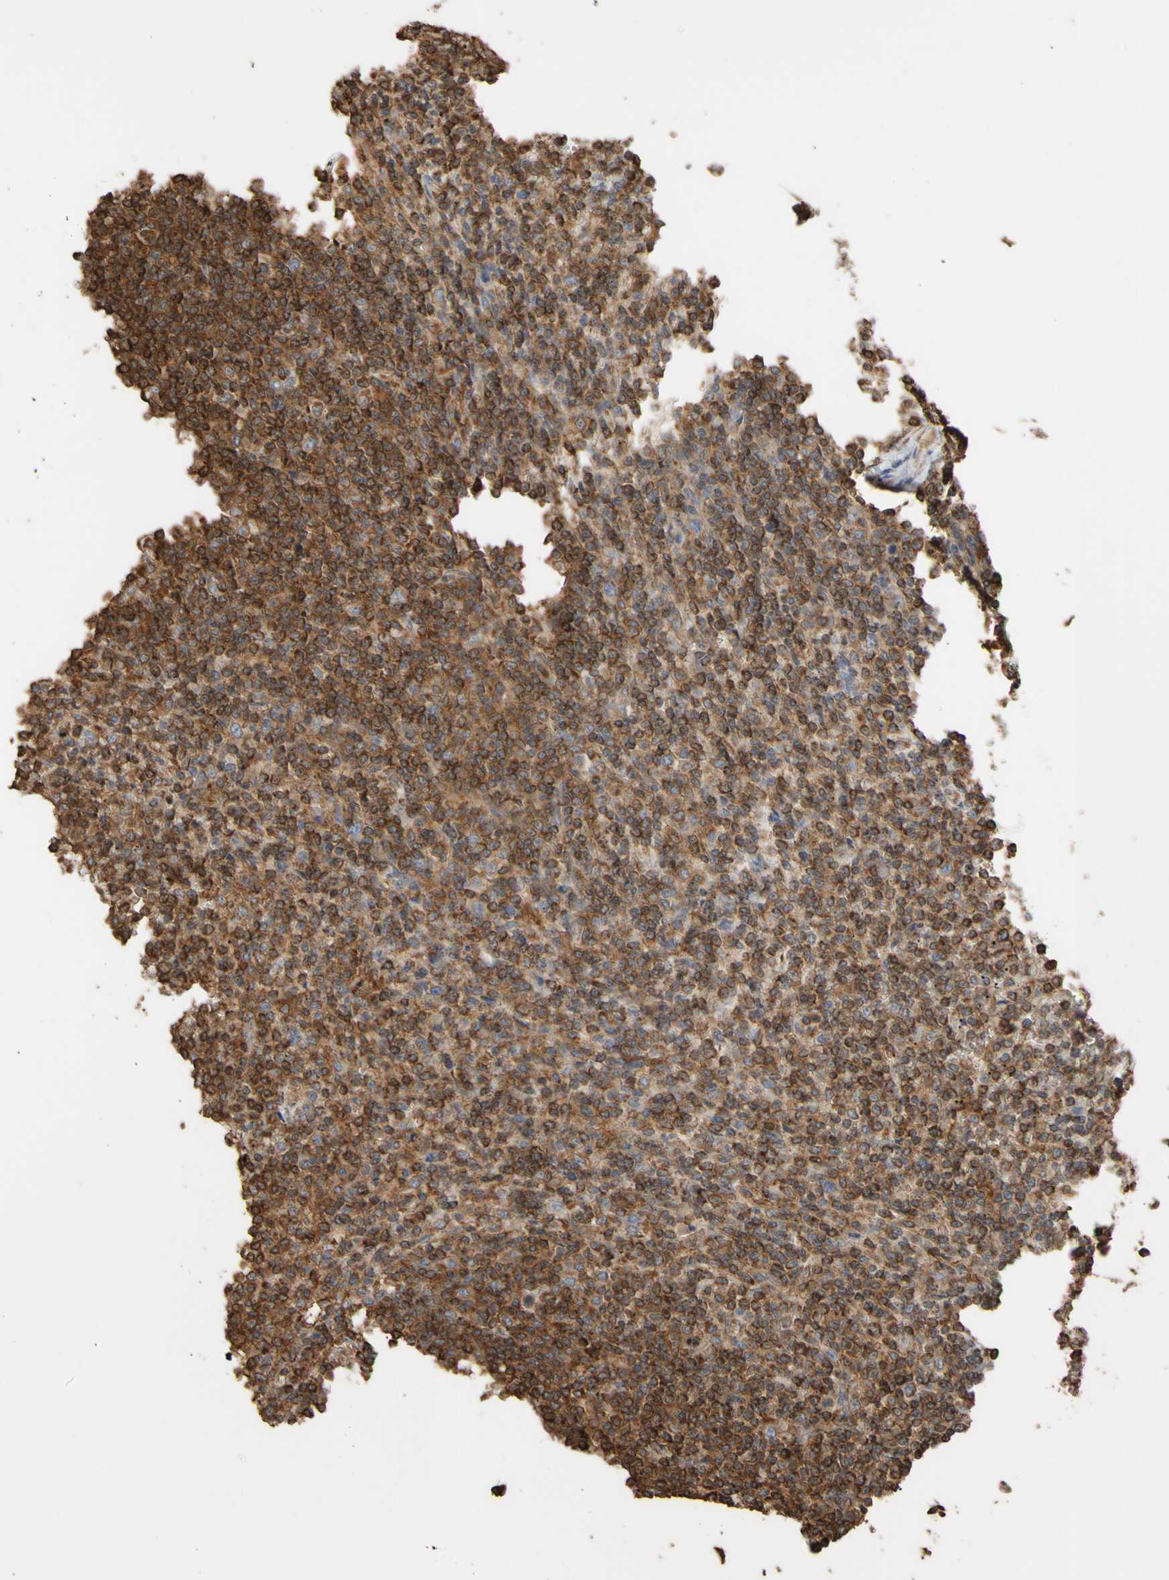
{"staining": {"intensity": "strong", "quantity": ">75%", "location": "cytoplasmic/membranous"}, "tissue": "lymphoma", "cell_type": "Tumor cells", "image_type": "cancer", "snomed": [{"axis": "morphology", "description": "Malignant lymphoma, non-Hodgkin's type, Low grade"}, {"axis": "topography", "description": "Spleen"}], "caption": "Immunohistochemistry (DAB (3,3'-diaminobenzidine)) staining of lymphoma reveals strong cytoplasmic/membranous protein staining in about >75% of tumor cells.", "gene": "ALDH9A1", "patient": {"sex": "female", "age": 19}}